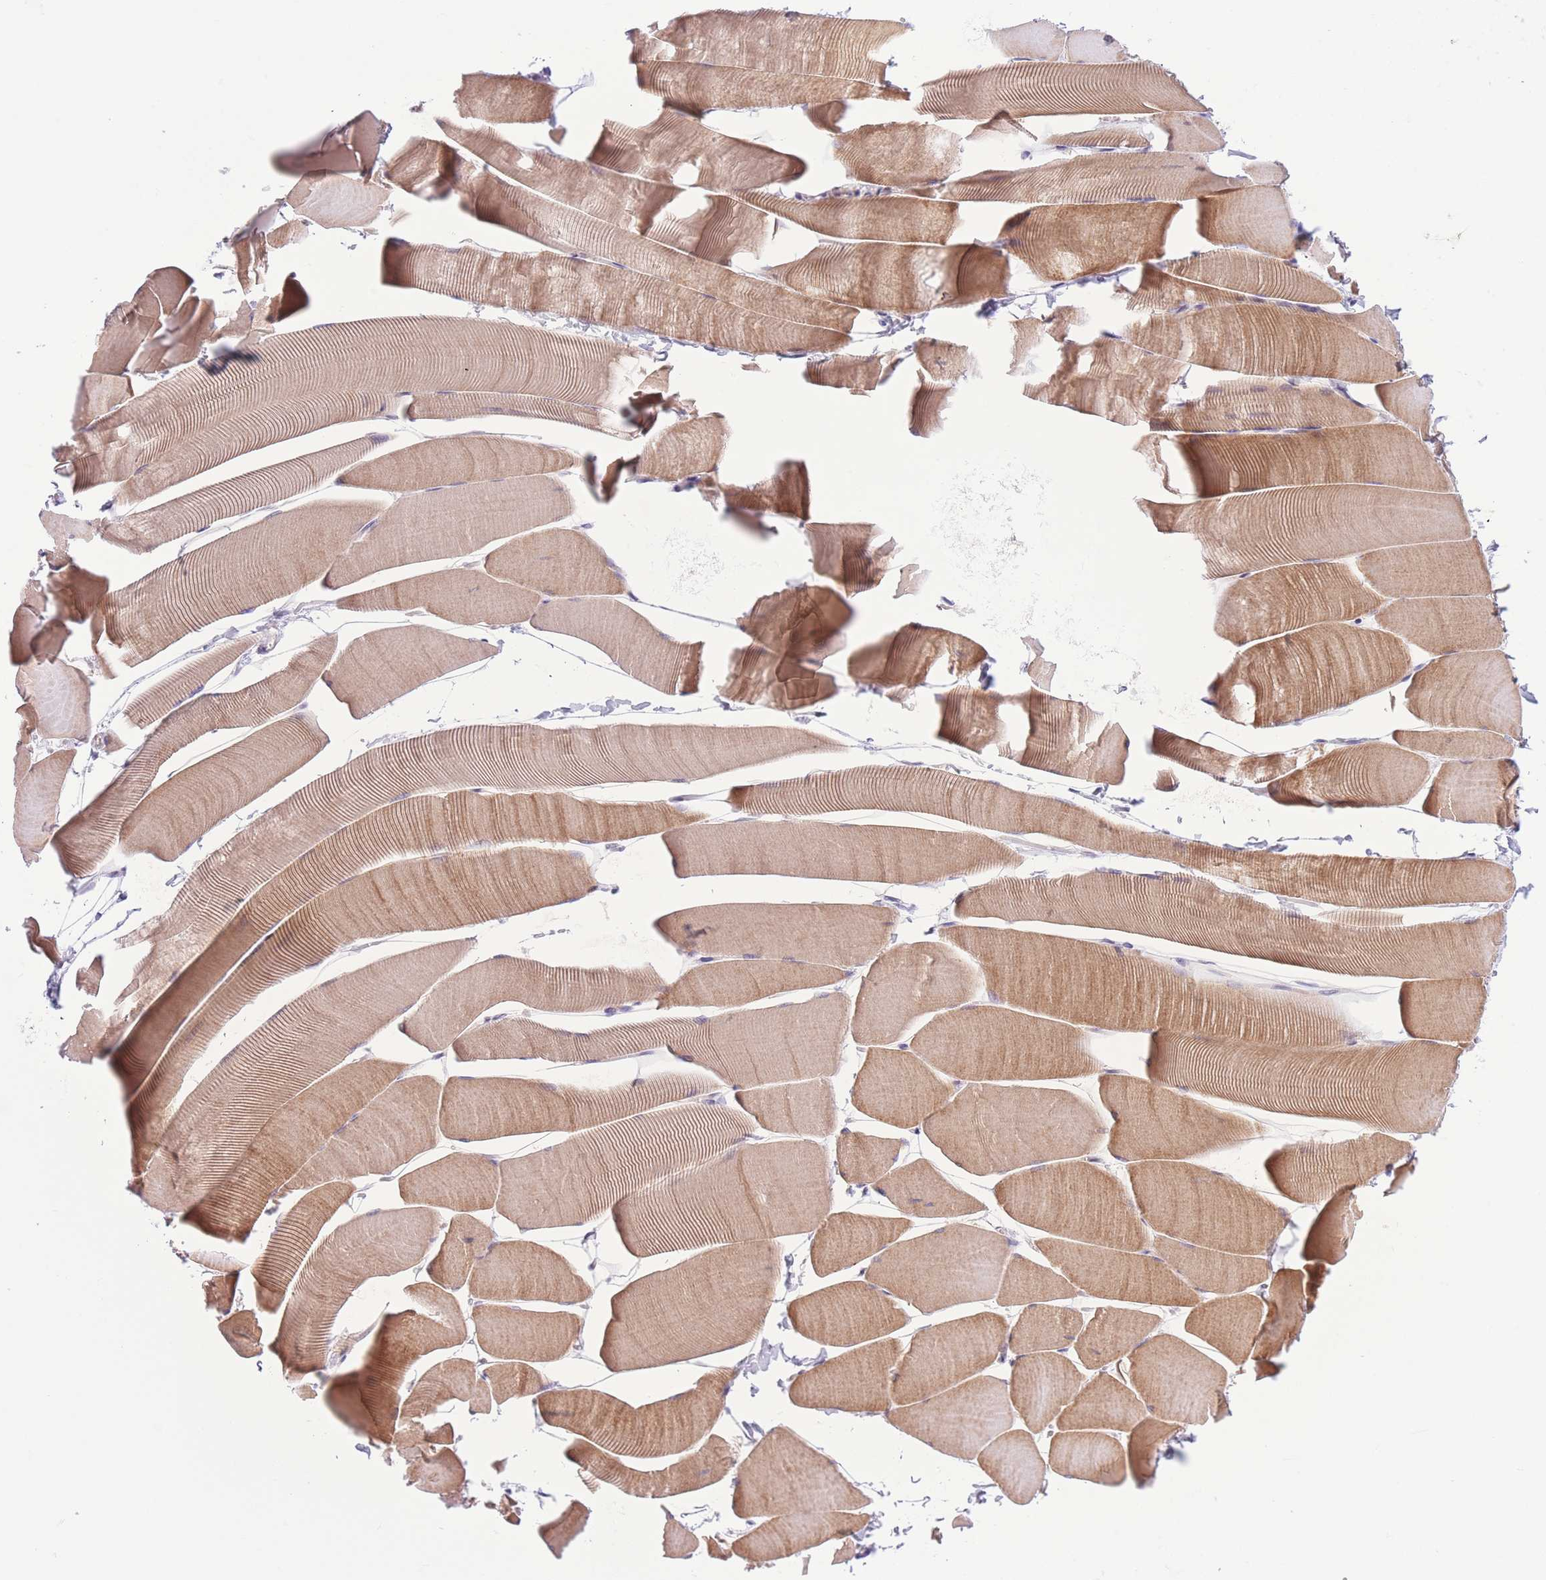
{"staining": {"intensity": "moderate", "quantity": "25%-75%", "location": "cytoplasmic/membranous"}, "tissue": "skeletal muscle", "cell_type": "Myocytes", "image_type": "normal", "snomed": [{"axis": "morphology", "description": "Normal tissue, NOS"}, {"axis": "topography", "description": "Skeletal muscle"}], "caption": "Moderate cytoplasmic/membranous positivity for a protein is seen in about 25%-75% of myocytes of benign skeletal muscle using immunohistochemistry (IHC).", "gene": "C9orf152", "patient": {"sex": "male", "age": 25}}